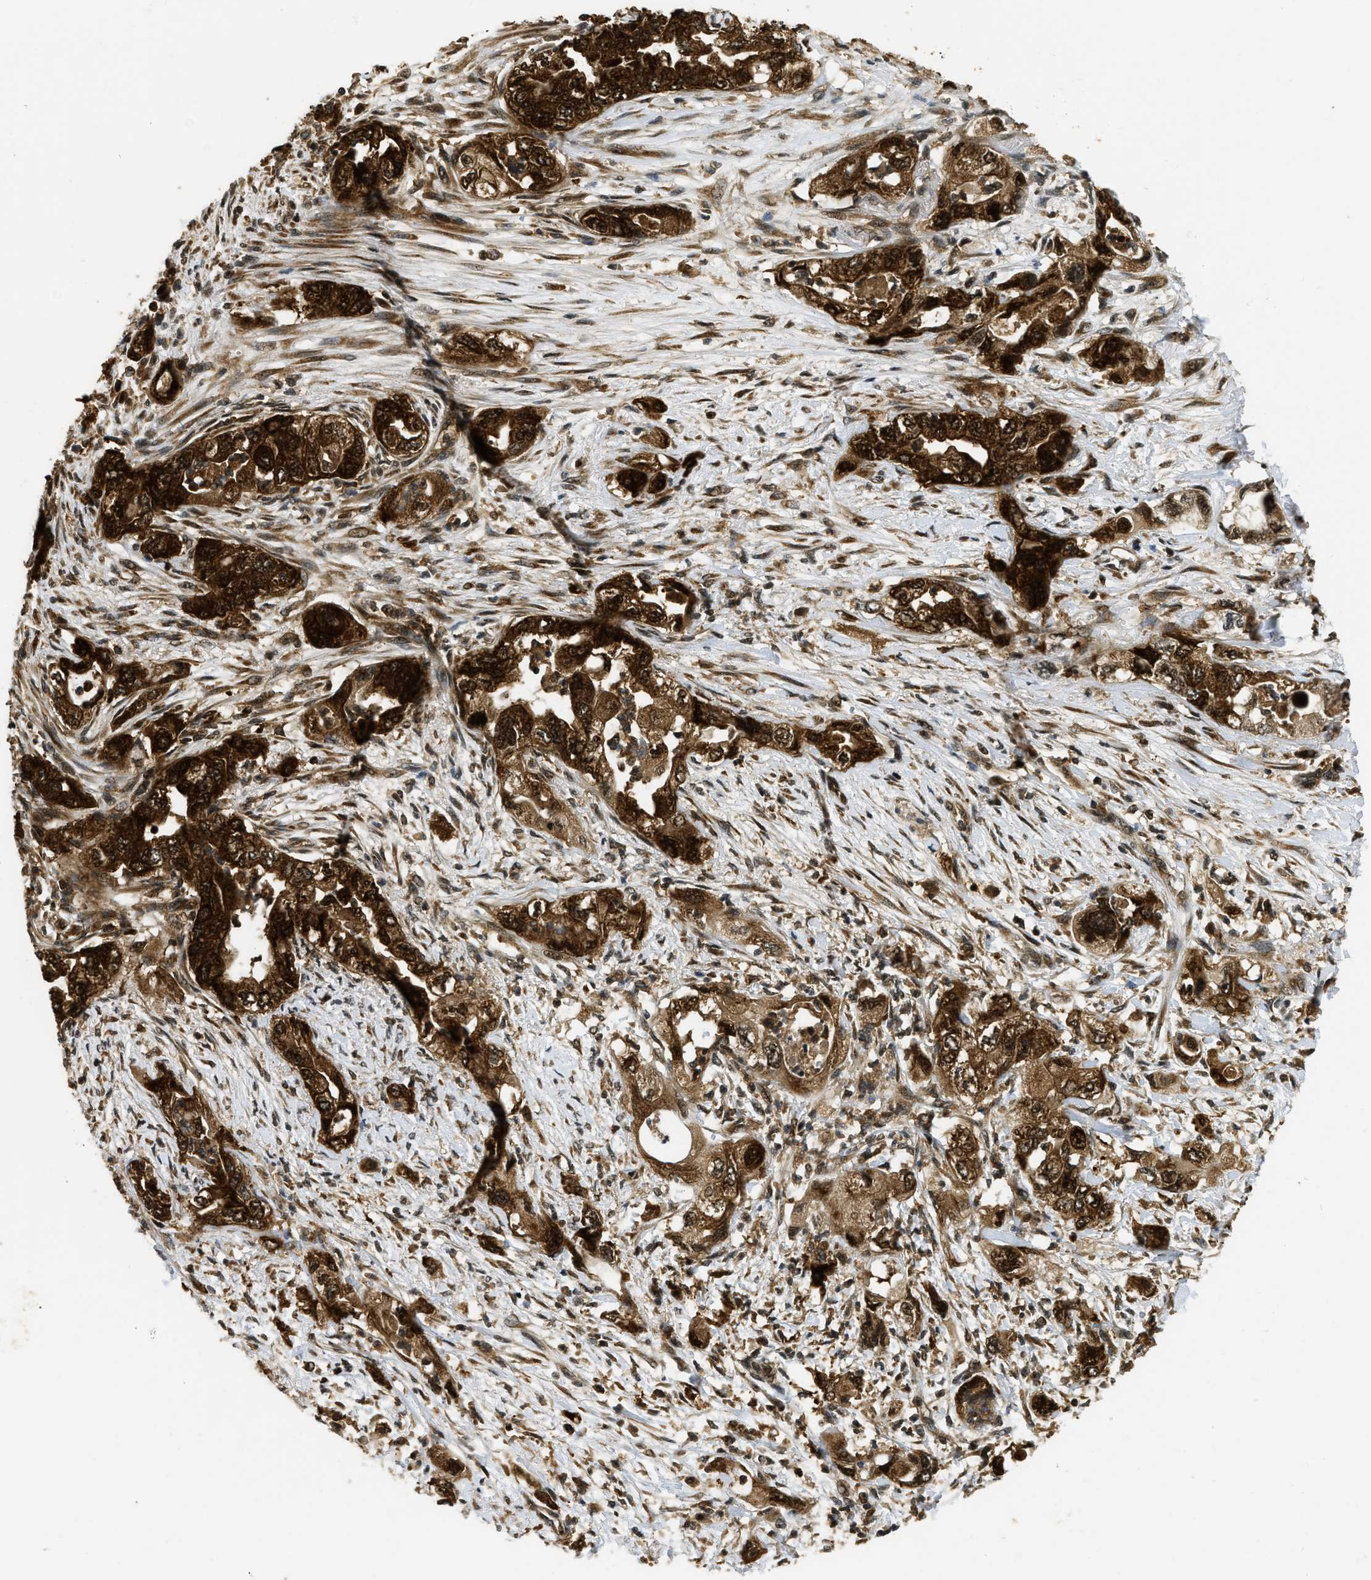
{"staining": {"intensity": "strong", "quantity": ">75%", "location": "cytoplasmic/membranous,nuclear"}, "tissue": "pancreatic cancer", "cell_type": "Tumor cells", "image_type": "cancer", "snomed": [{"axis": "morphology", "description": "Adenocarcinoma, NOS"}, {"axis": "topography", "description": "Pancreas"}], "caption": "Adenocarcinoma (pancreatic) was stained to show a protein in brown. There is high levels of strong cytoplasmic/membranous and nuclear staining in about >75% of tumor cells. The protein is shown in brown color, while the nuclei are stained blue.", "gene": "ADSL", "patient": {"sex": "female", "age": 73}}